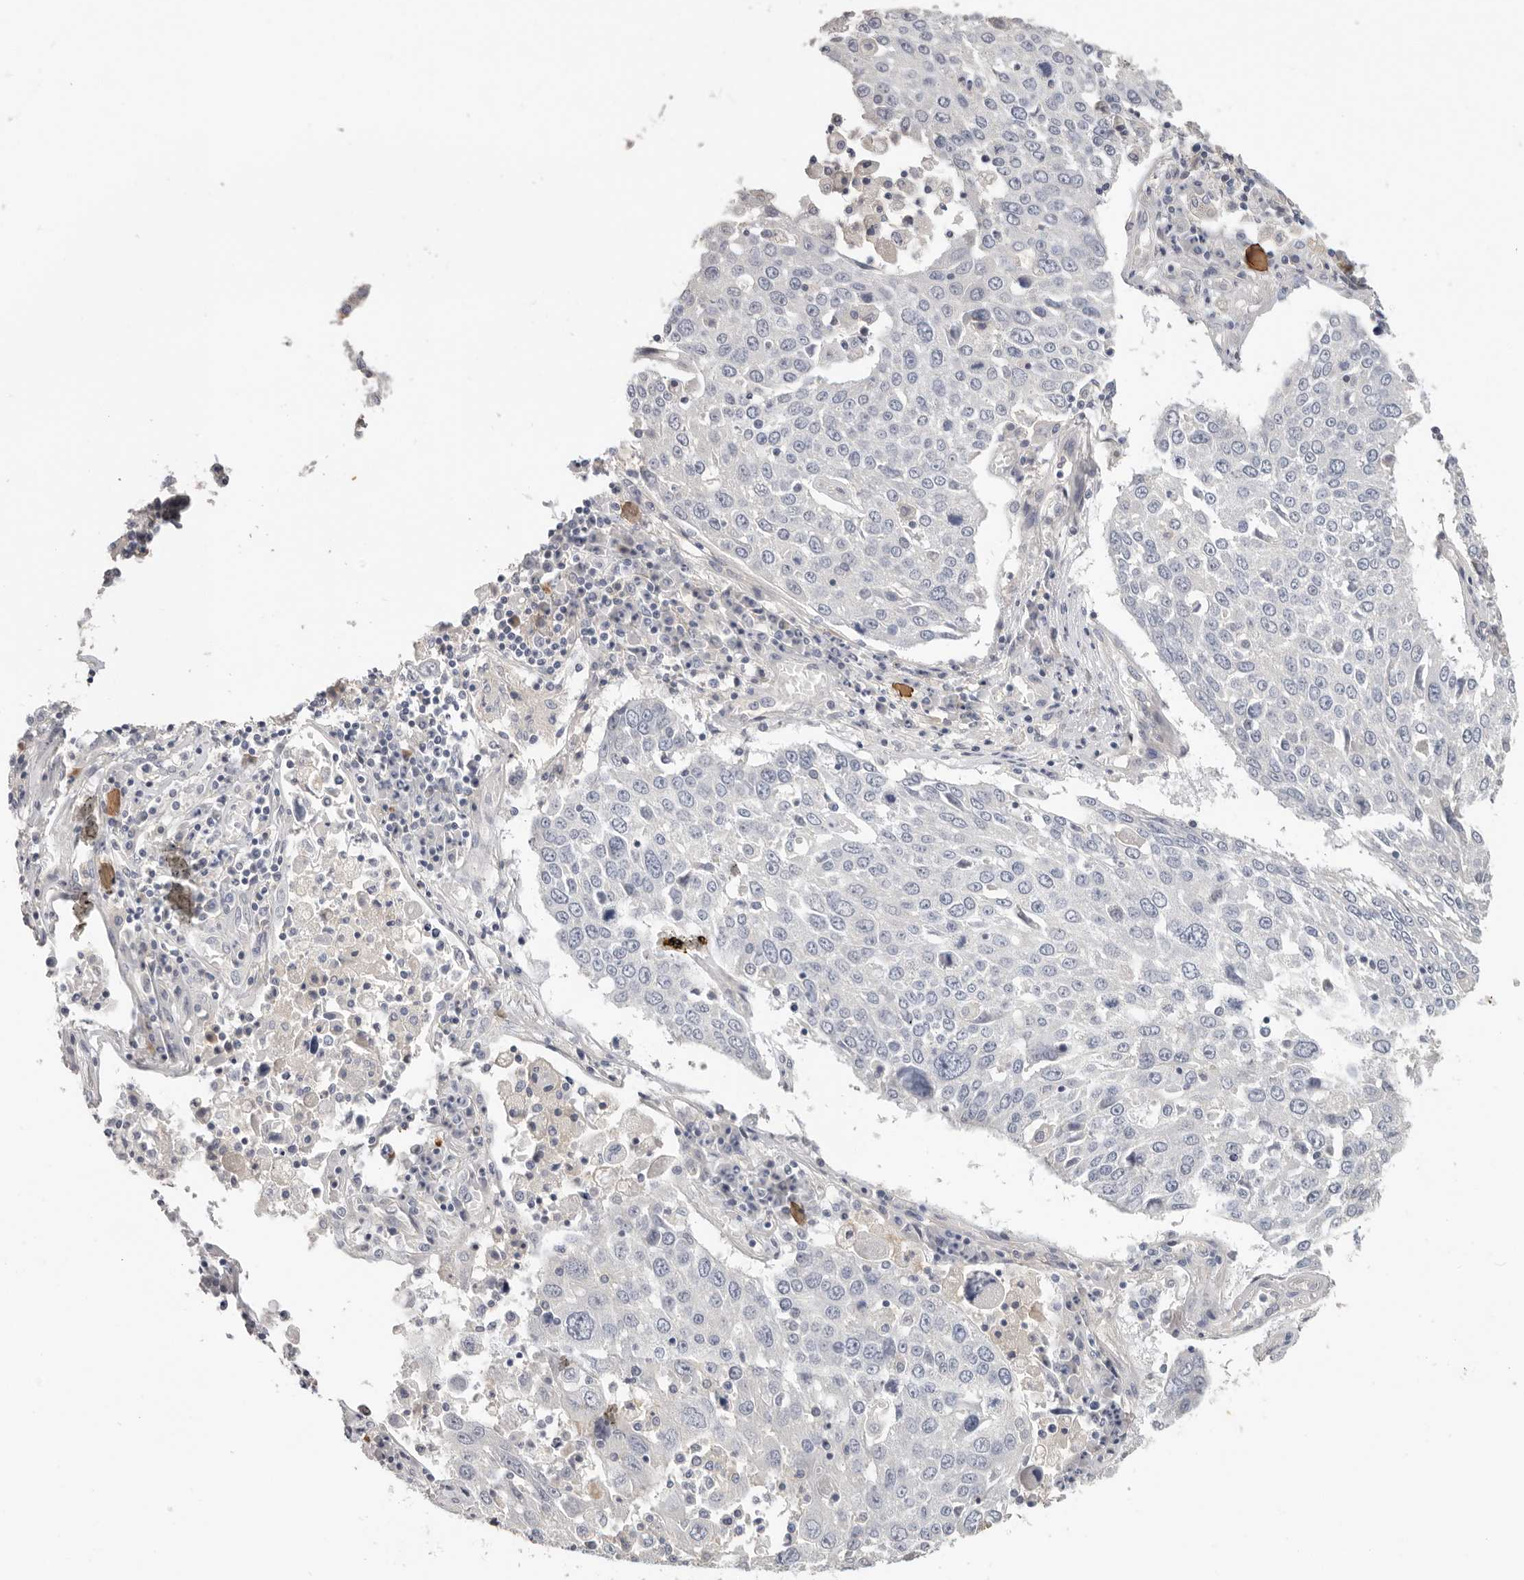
{"staining": {"intensity": "negative", "quantity": "none", "location": "none"}, "tissue": "lung cancer", "cell_type": "Tumor cells", "image_type": "cancer", "snomed": [{"axis": "morphology", "description": "Squamous cell carcinoma, NOS"}, {"axis": "topography", "description": "Lung"}], "caption": "Tumor cells are negative for brown protein staining in lung cancer (squamous cell carcinoma).", "gene": "WDTC1", "patient": {"sex": "male", "age": 65}}